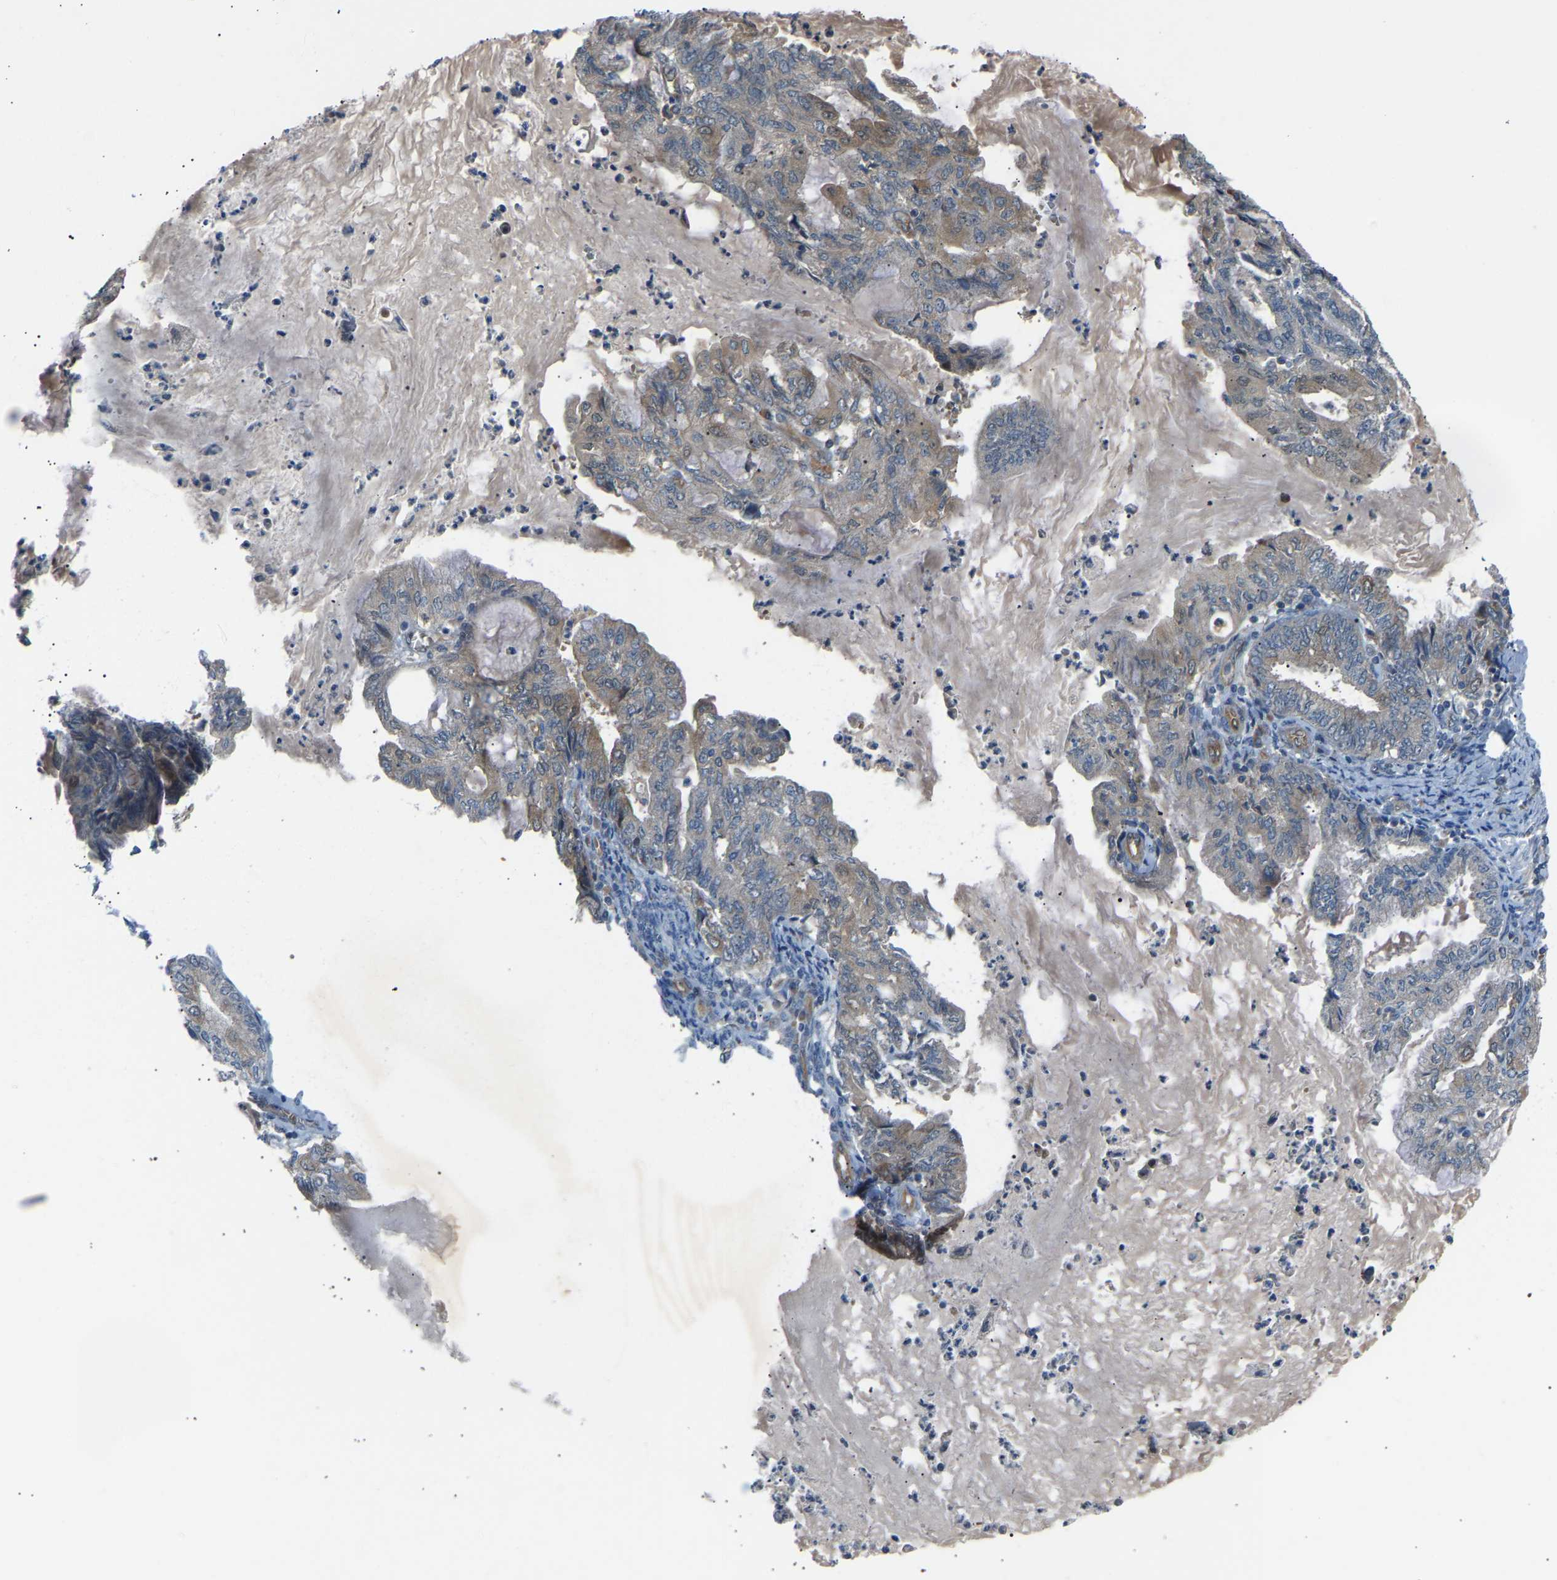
{"staining": {"intensity": "negative", "quantity": "none", "location": "none"}, "tissue": "endometrial cancer", "cell_type": "Tumor cells", "image_type": "cancer", "snomed": [{"axis": "morphology", "description": "Adenocarcinoma, NOS"}, {"axis": "topography", "description": "Endometrium"}], "caption": "There is no significant positivity in tumor cells of adenocarcinoma (endometrial).", "gene": "GAS2L1", "patient": {"sex": "female", "age": 86}}